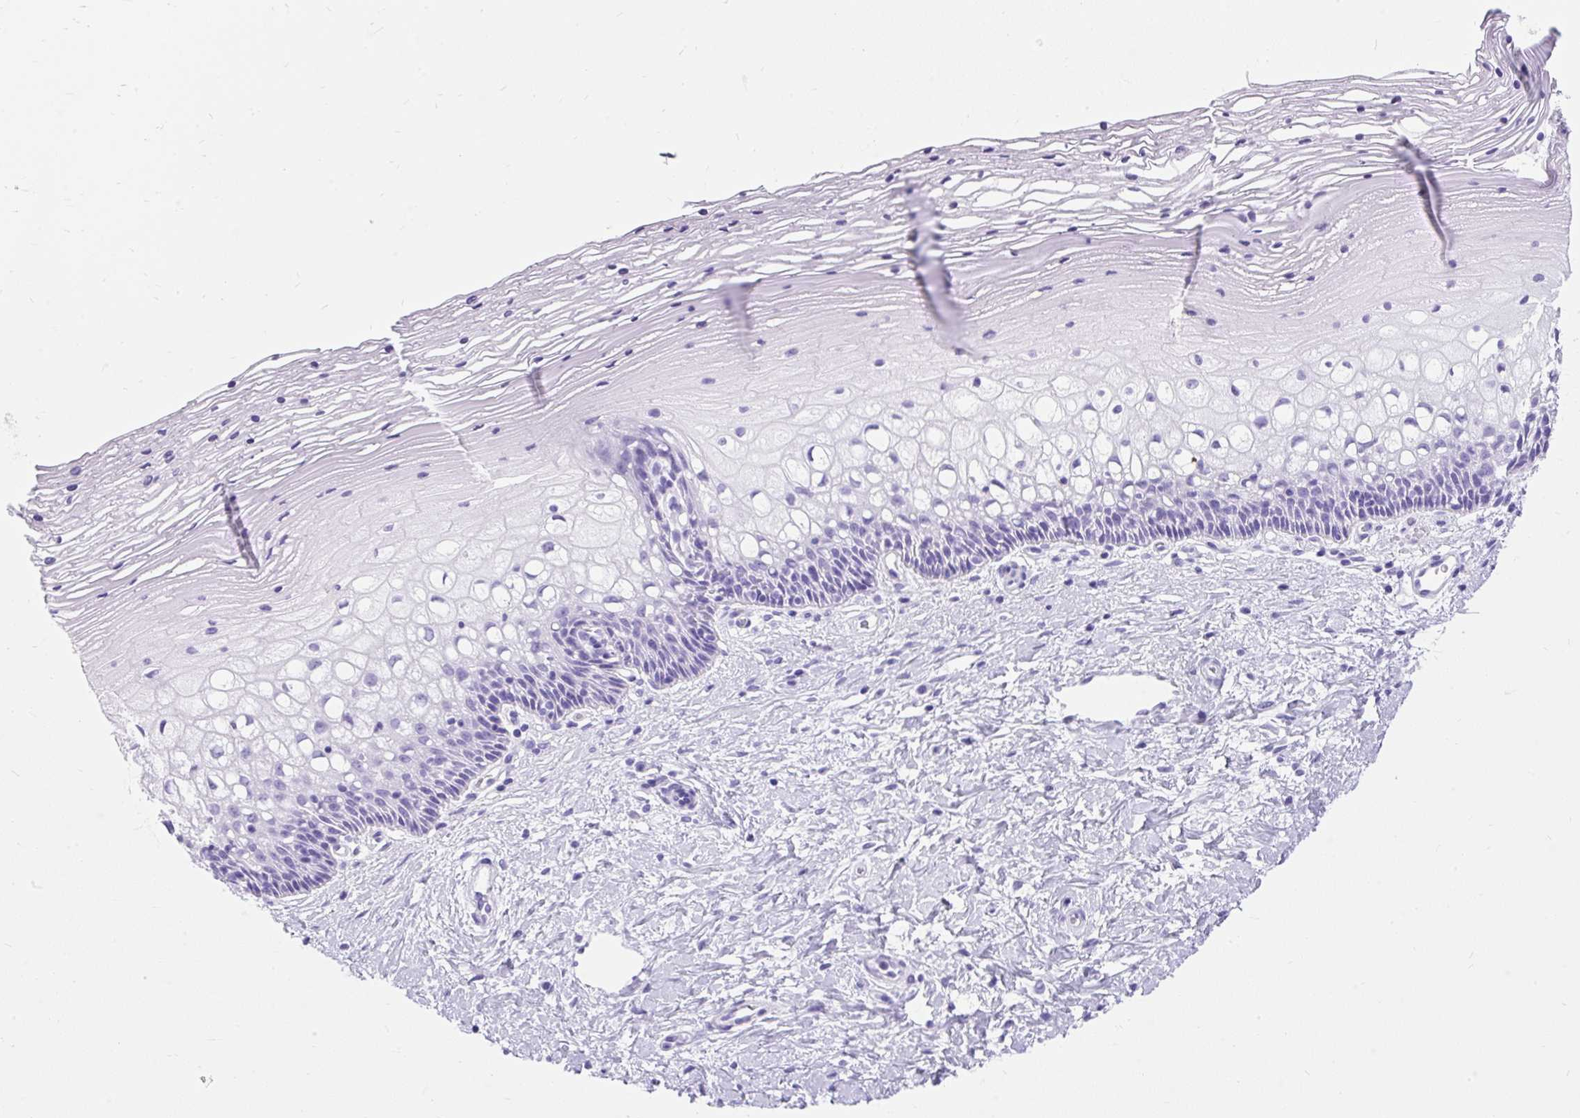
{"staining": {"intensity": "negative", "quantity": "none", "location": "none"}, "tissue": "cervix", "cell_type": "Glandular cells", "image_type": "normal", "snomed": [{"axis": "morphology", "description": "Normal tissue, NOS"}, {"axis": "topography", "description": "Cervix"}], "caption": "DAB (3,3'-diaminobenzidine) immunohistochemical staining of normal human cervix reveals no significant positivity in glandular cells.", "gene": "PVALB", "patient": {"sex": "female", "age": 36}}